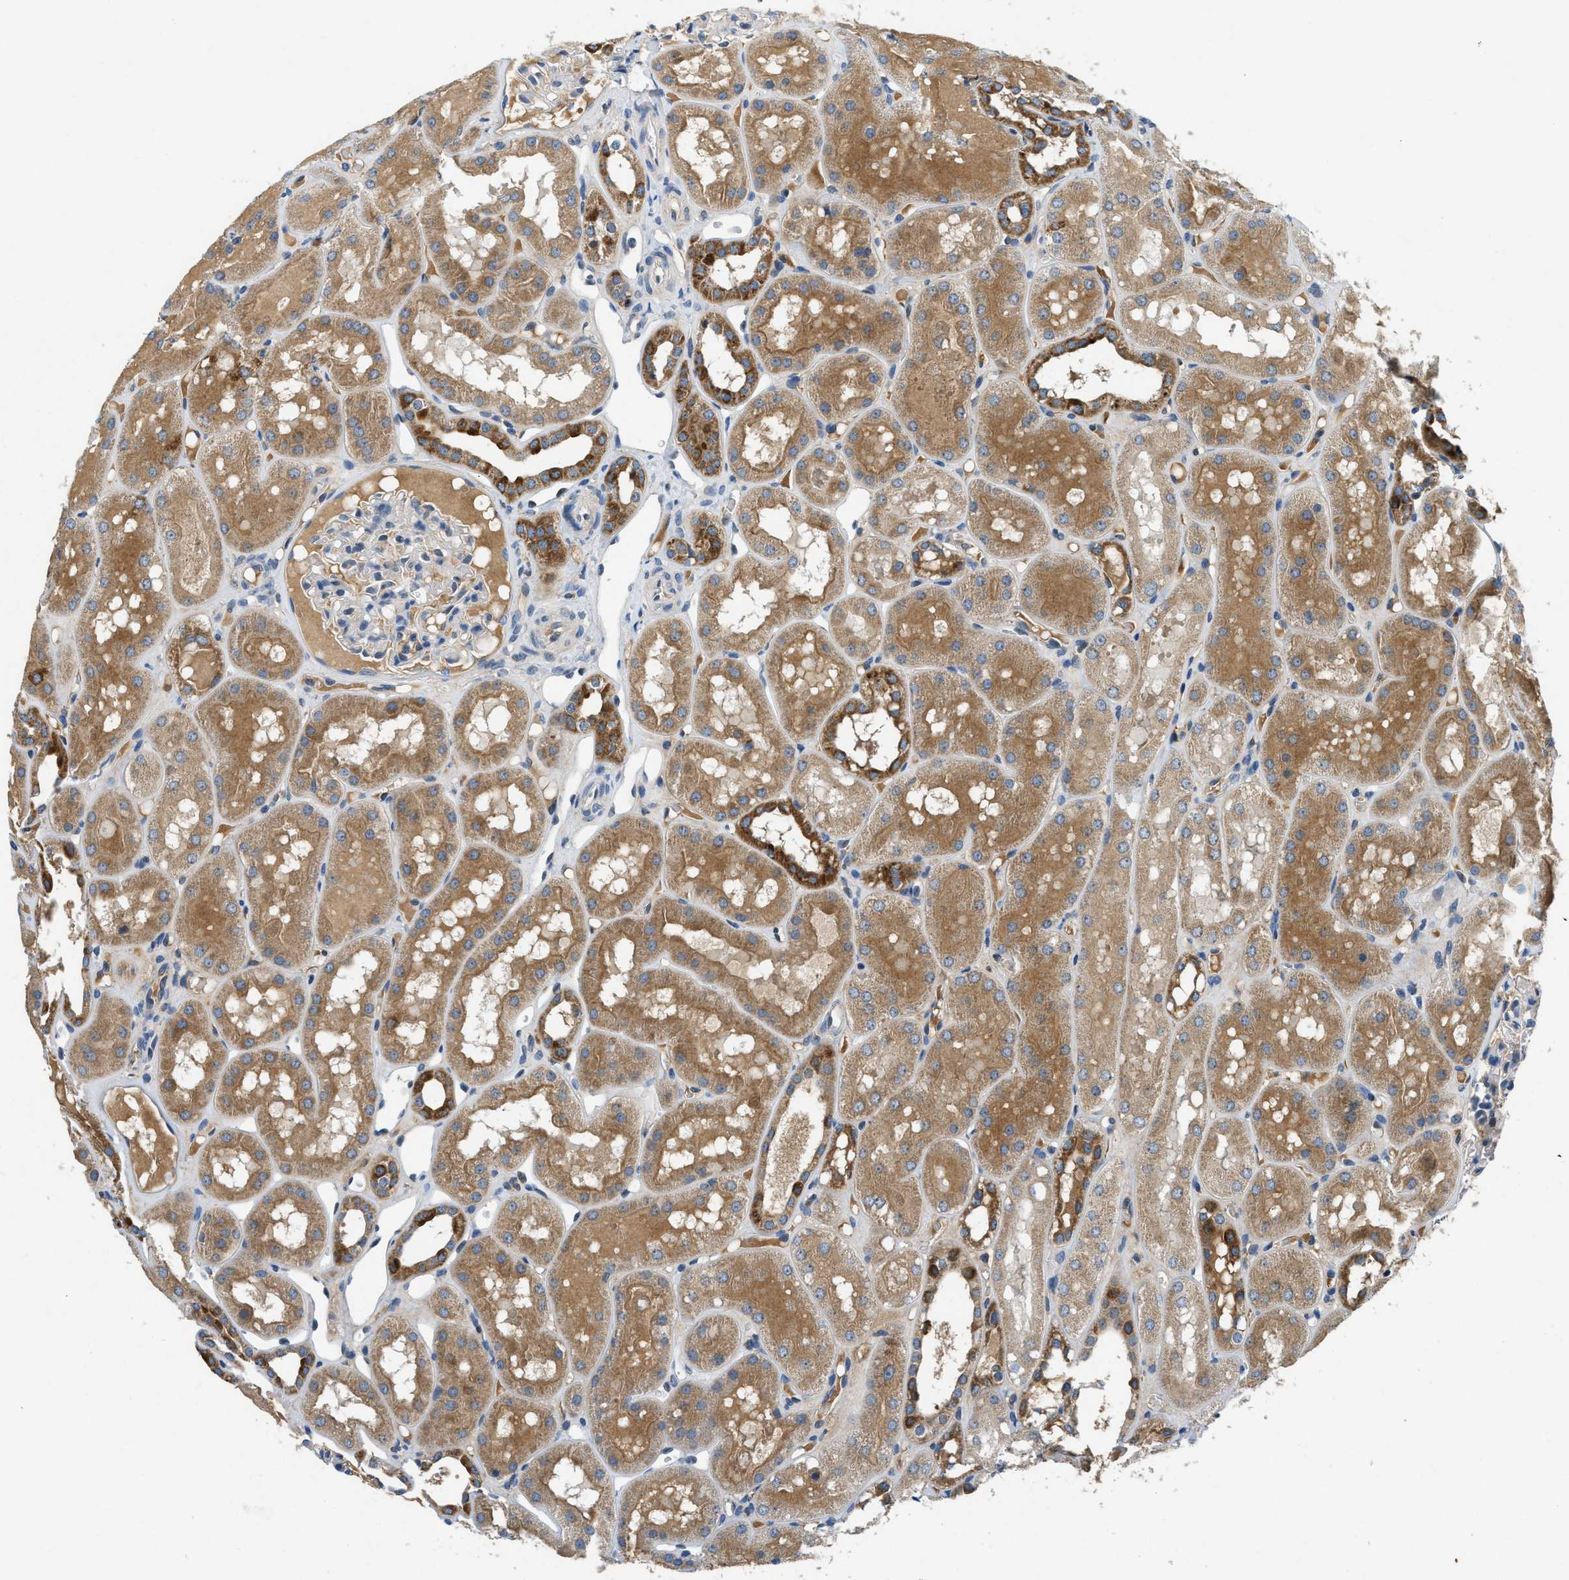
{"staining": {"intensity": "negative", "quantity": "none", "location": "none"}, "tissue": "kidney", "cell_type": "Cells in glomeruli", "image_type": "normal", "snomed": [{"axis": "morphology", "description": "Normal tissue, NOS"}, {"axis": "topography", "description": "Kidney"}, {"axis": "topography", "description": "Urinary bladder"}], "caption": "The IHC image has no significant staining in cells in glomeruli of kidney.", "gene": "PNKD", "patient": {"sex": "male", "age": 16}}